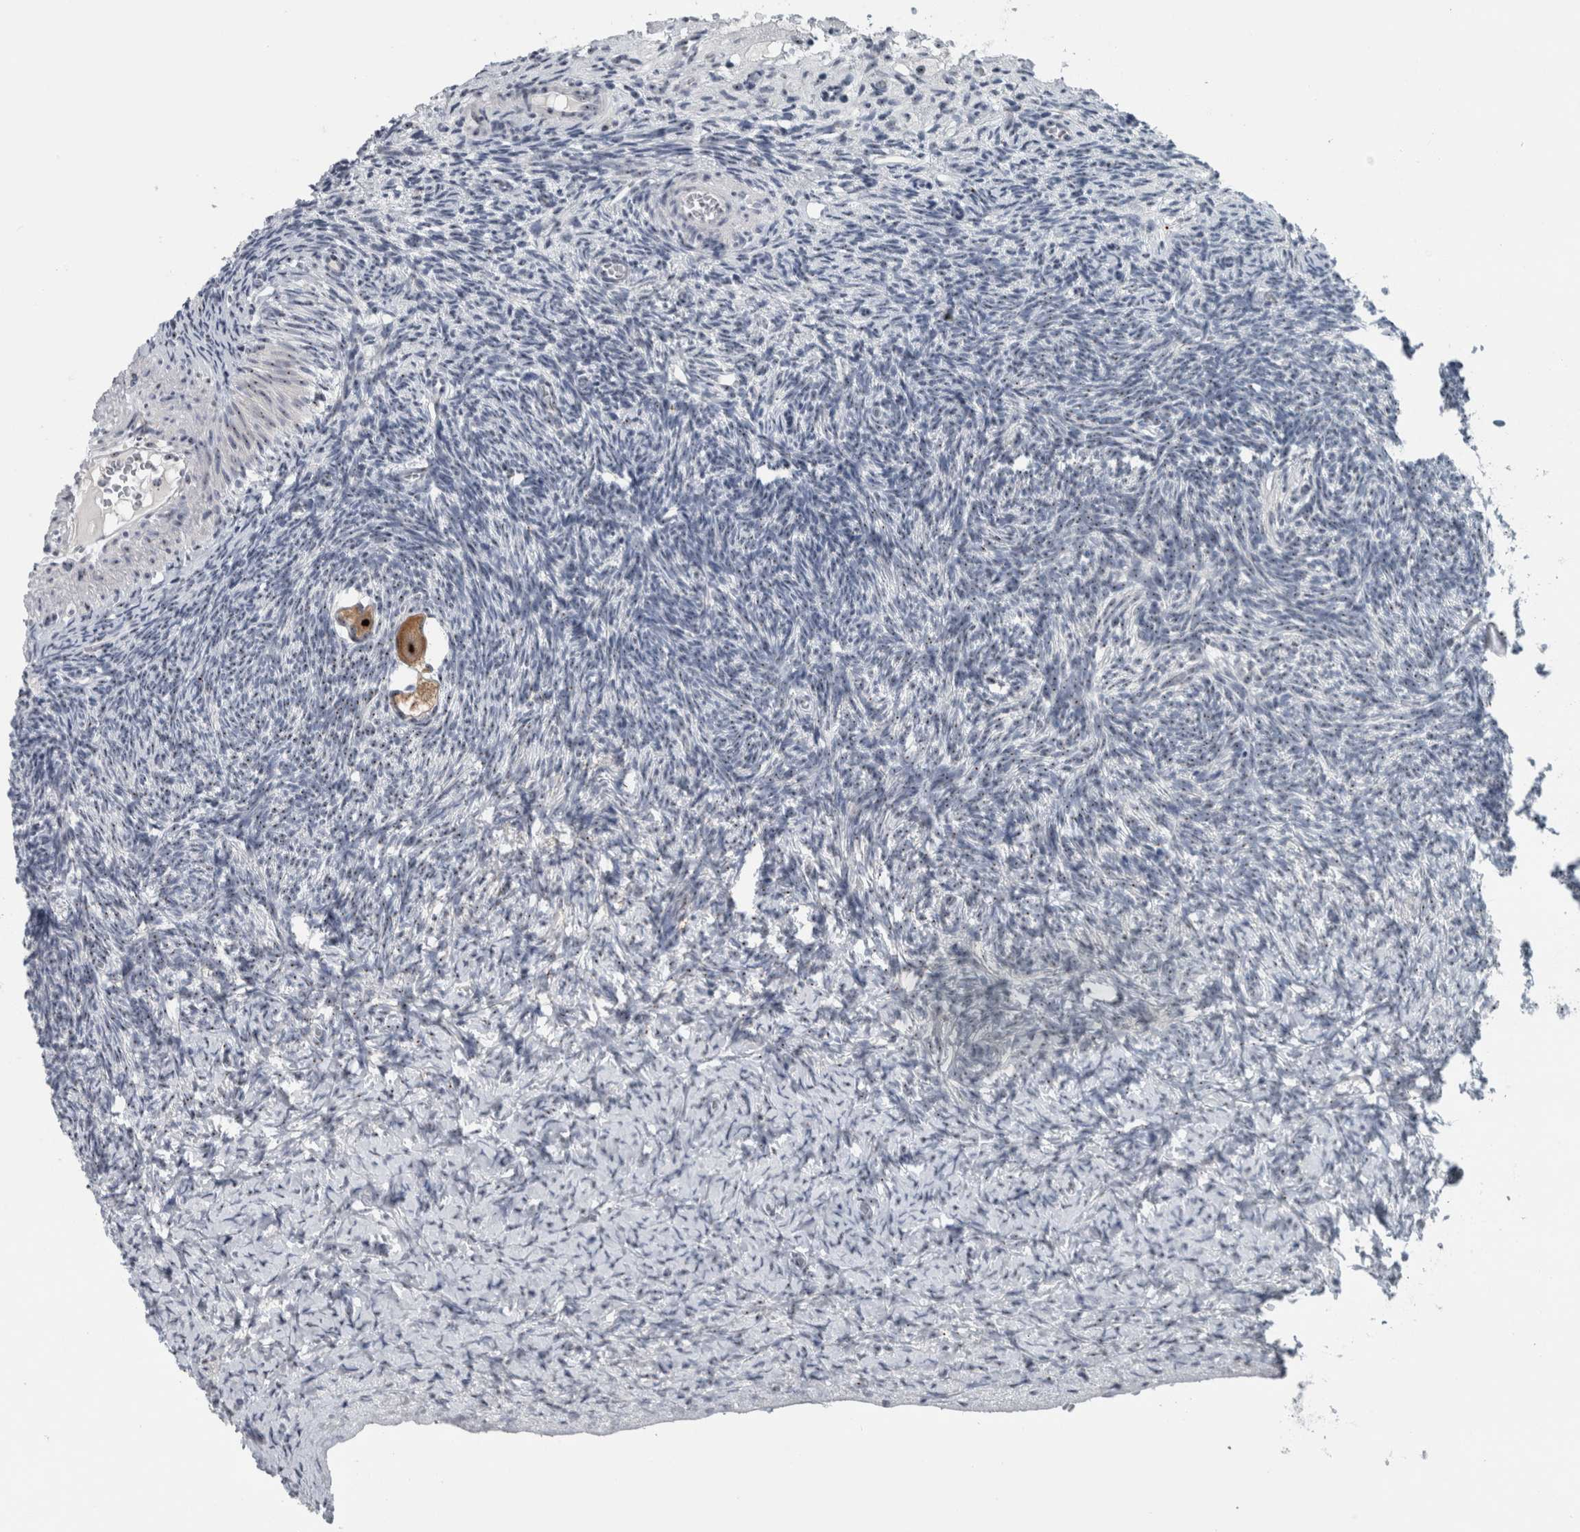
{"staining": {"intensity": "strong", "quantity": ">75%", "location": "cytoplasmic/membranous,nuclear"}, "tissue": "ovary", "cell_type": "Follicle cells", "image_type": "normal", "snomed": [{"axis": "morphology", "description": "Normal tissue, NOS"}, {"axis": "topography", "description": "Ovary"}], "caption": "Immunohistochemical staining of normal human ovary reveals strong cytoplasmic/membranous,nuclear protein positivity in approximately >75% of follicle cells. (DAB = brown stain, brightfield microscopy at high magnification).", "gene": "UTP6", "patient": {"sex": "female", "age": 34}}